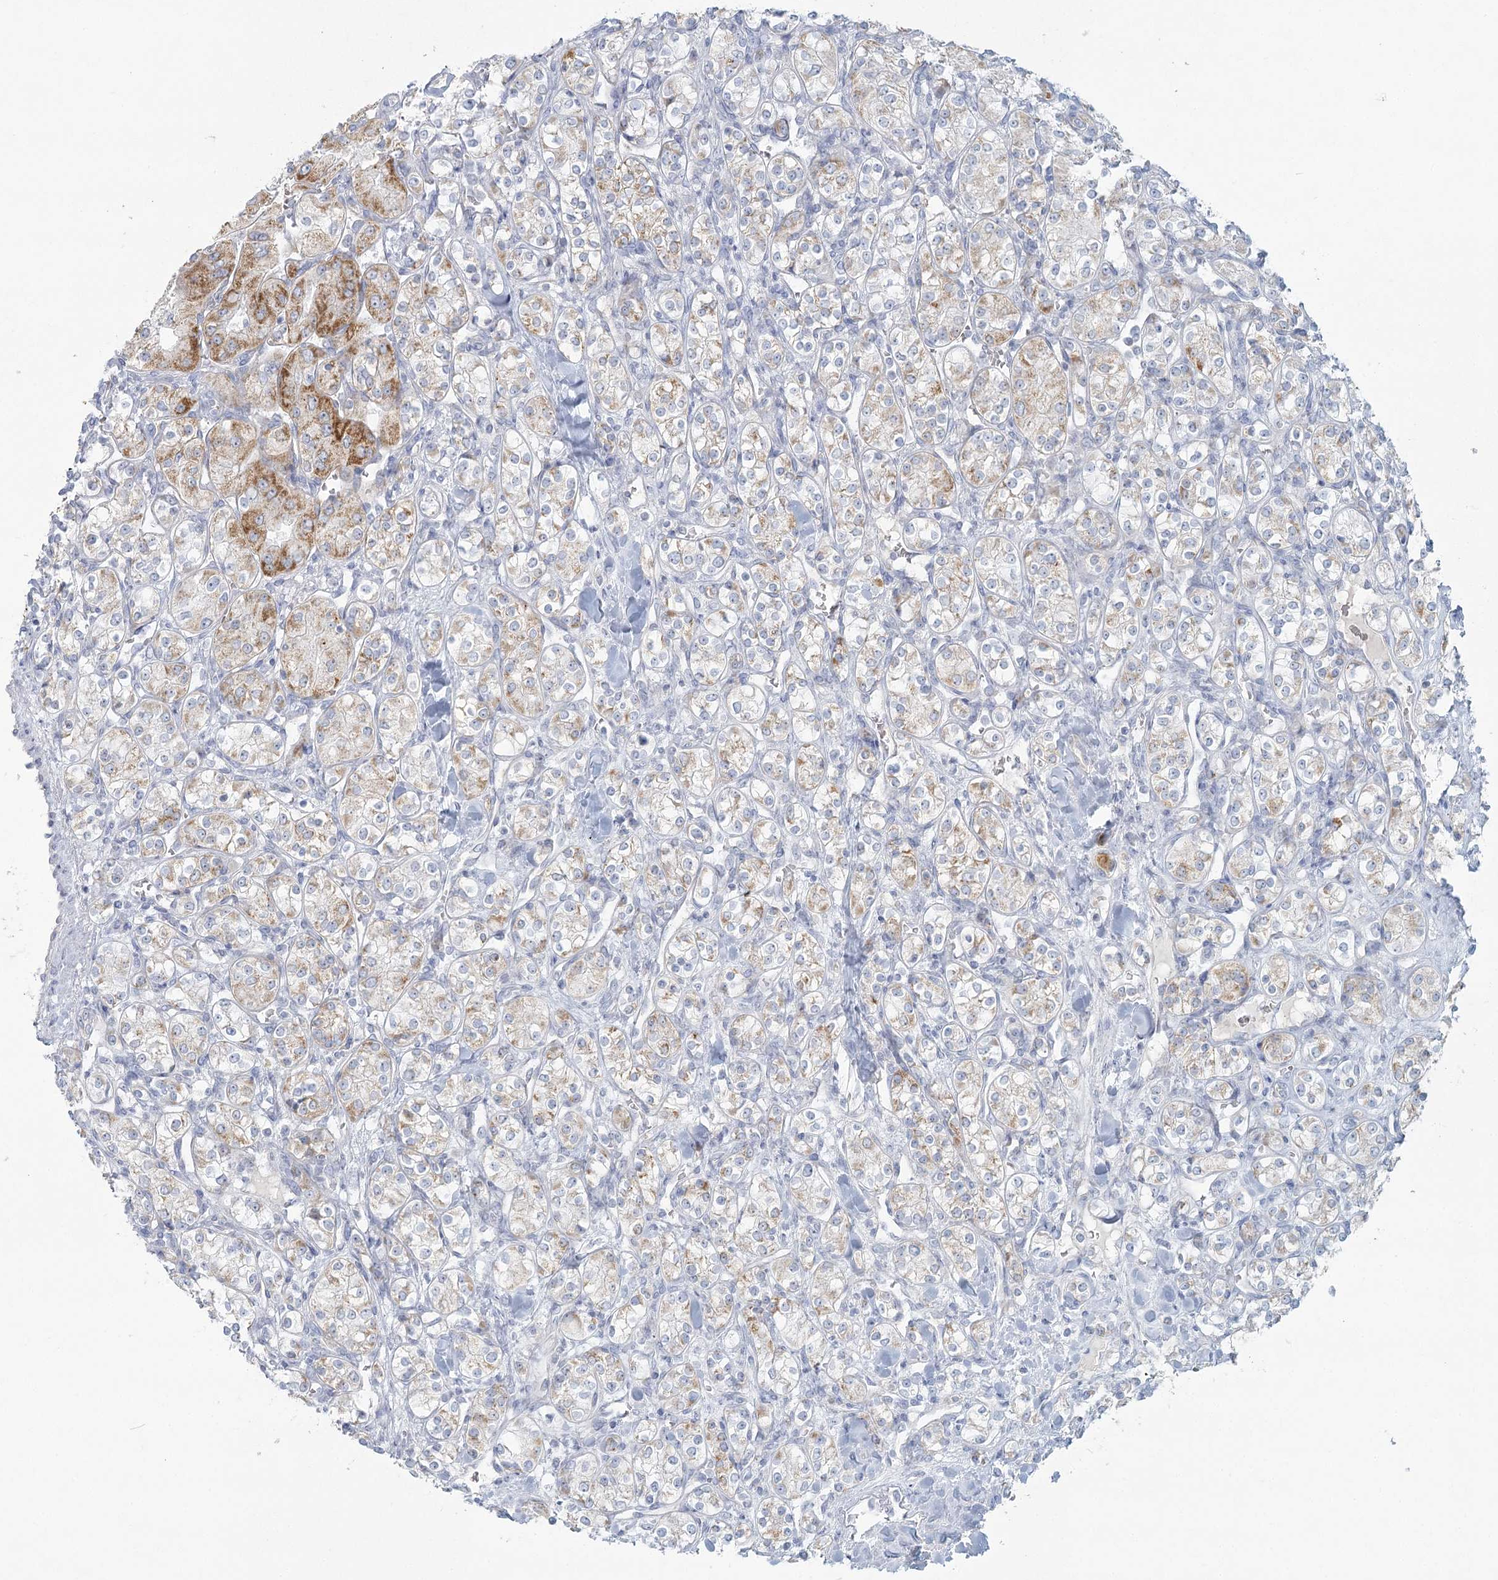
{"staining": {"intensity": "moderate", "quantity": "25%-75%", "location": "cytoplasmic/membranous"}, "tissue": "renal cancer", "cell_type": "Tumor cells", "image_type": "cancer", "snomed": [{"axis": "morphology", "description": "Adenocarcinoma, NOS"}, {"axis": "topography", "description": "Kidney"}], "caption": "The image shows staining of renal adenocarcinoma, revealing moderate cytoplasmic/membranous protein staining (brown color) within tumor cells. Immunohistochemistry (ihc) stains the protein in brown and the nuclei are stained blue.", "gene": "BPHL", "patient": {"sex": "male", "age": 77}}